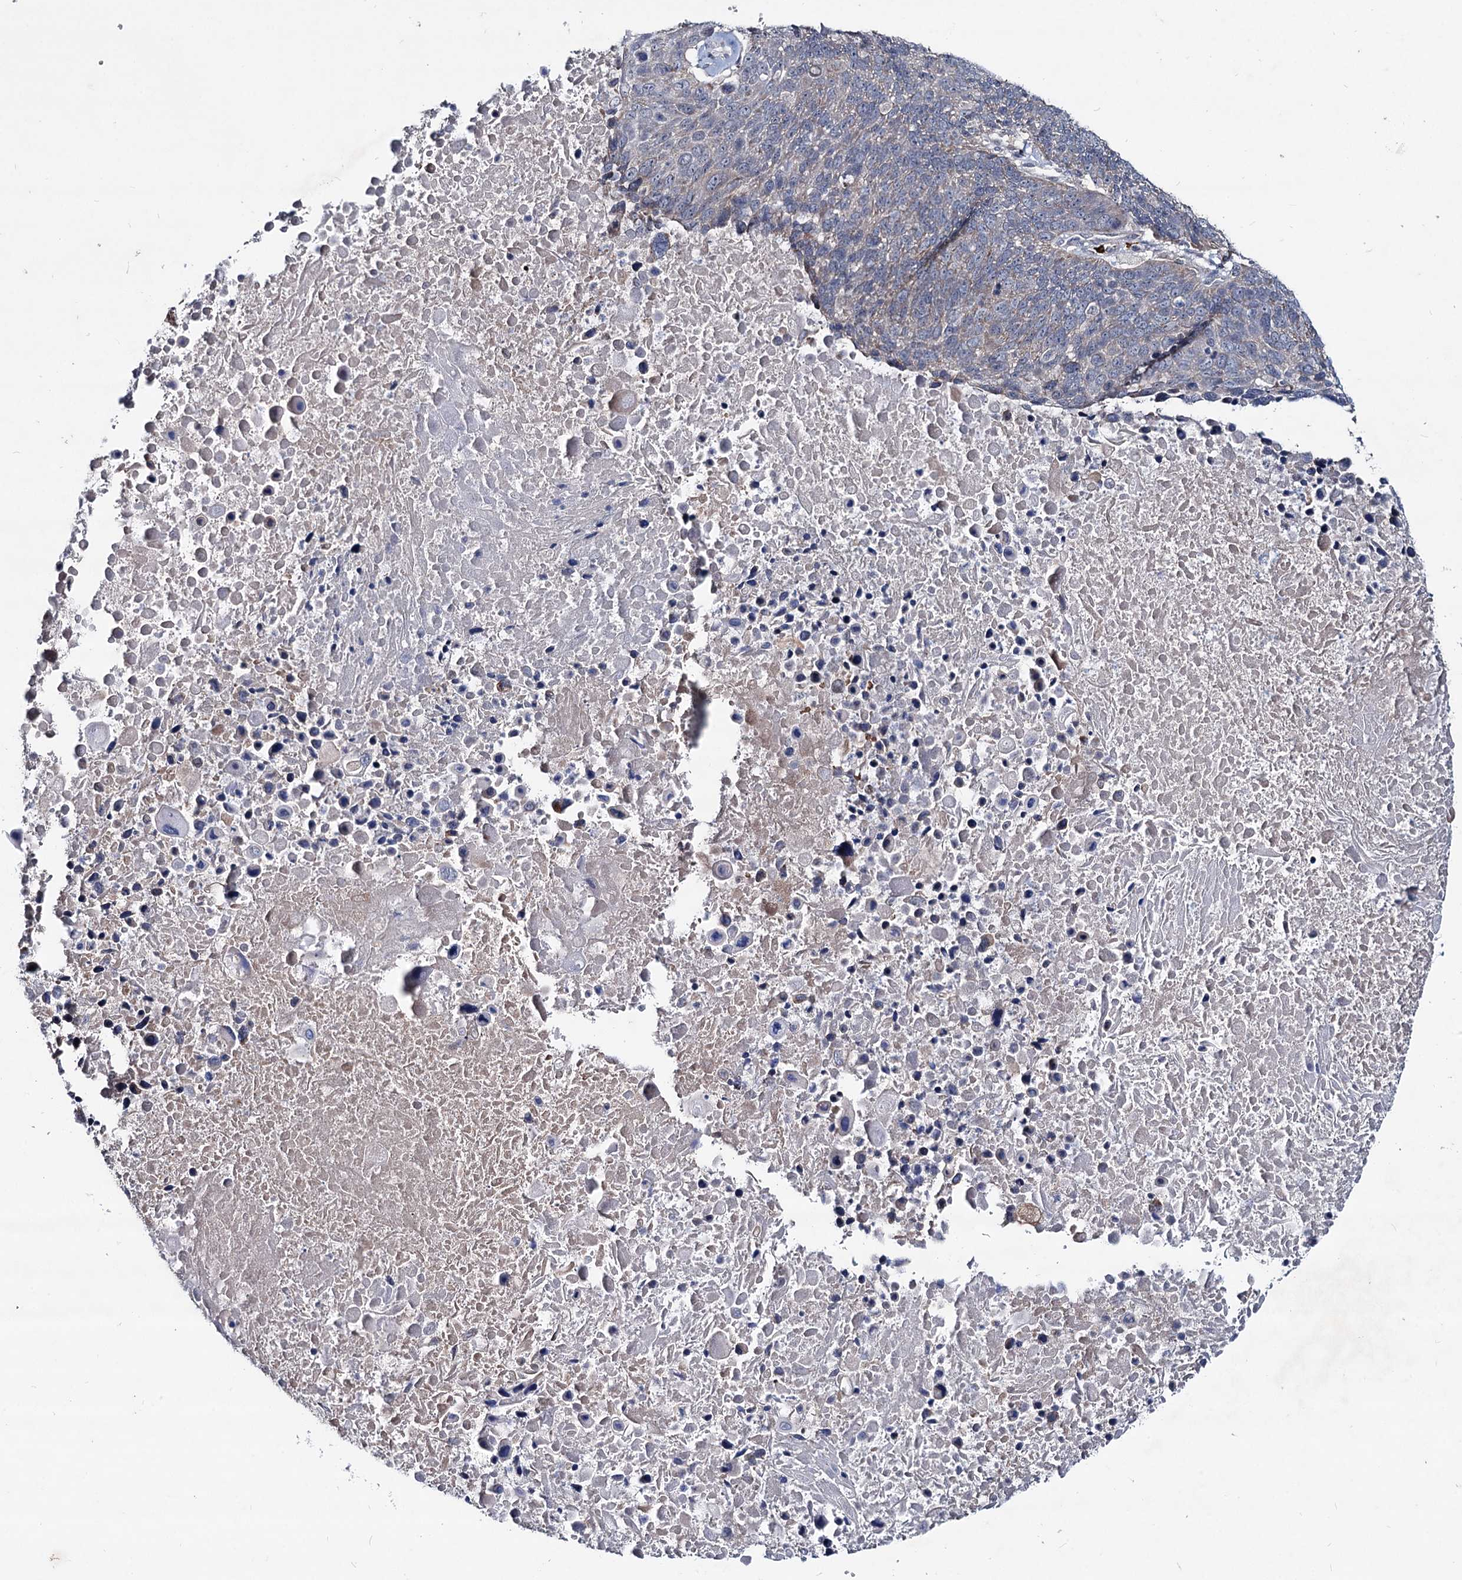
{"staining": {"intensity": "weak", "quantity": "<25%", "location": "cytoplasmic/membranous"}, "tissue": "lung cancer", "cell_type": "Tumor cells", "image_type": "cancer", "snomed": [{"axis": "morphology", "description": "Normal tissue, NOS"}, {"axis": "morphology", "description": "Squamous cell carcinoma, NOS"}, {"axis": "topography", "description": "Lymph node"}, {"axis": "topography", "description": "Lung"}], "caption": "Tumor cells show no significant protein staining in lung cancer (squamous cell carcinoma).", "gene": "RNF6", "patient": {"sex": "male", "age": 66}}